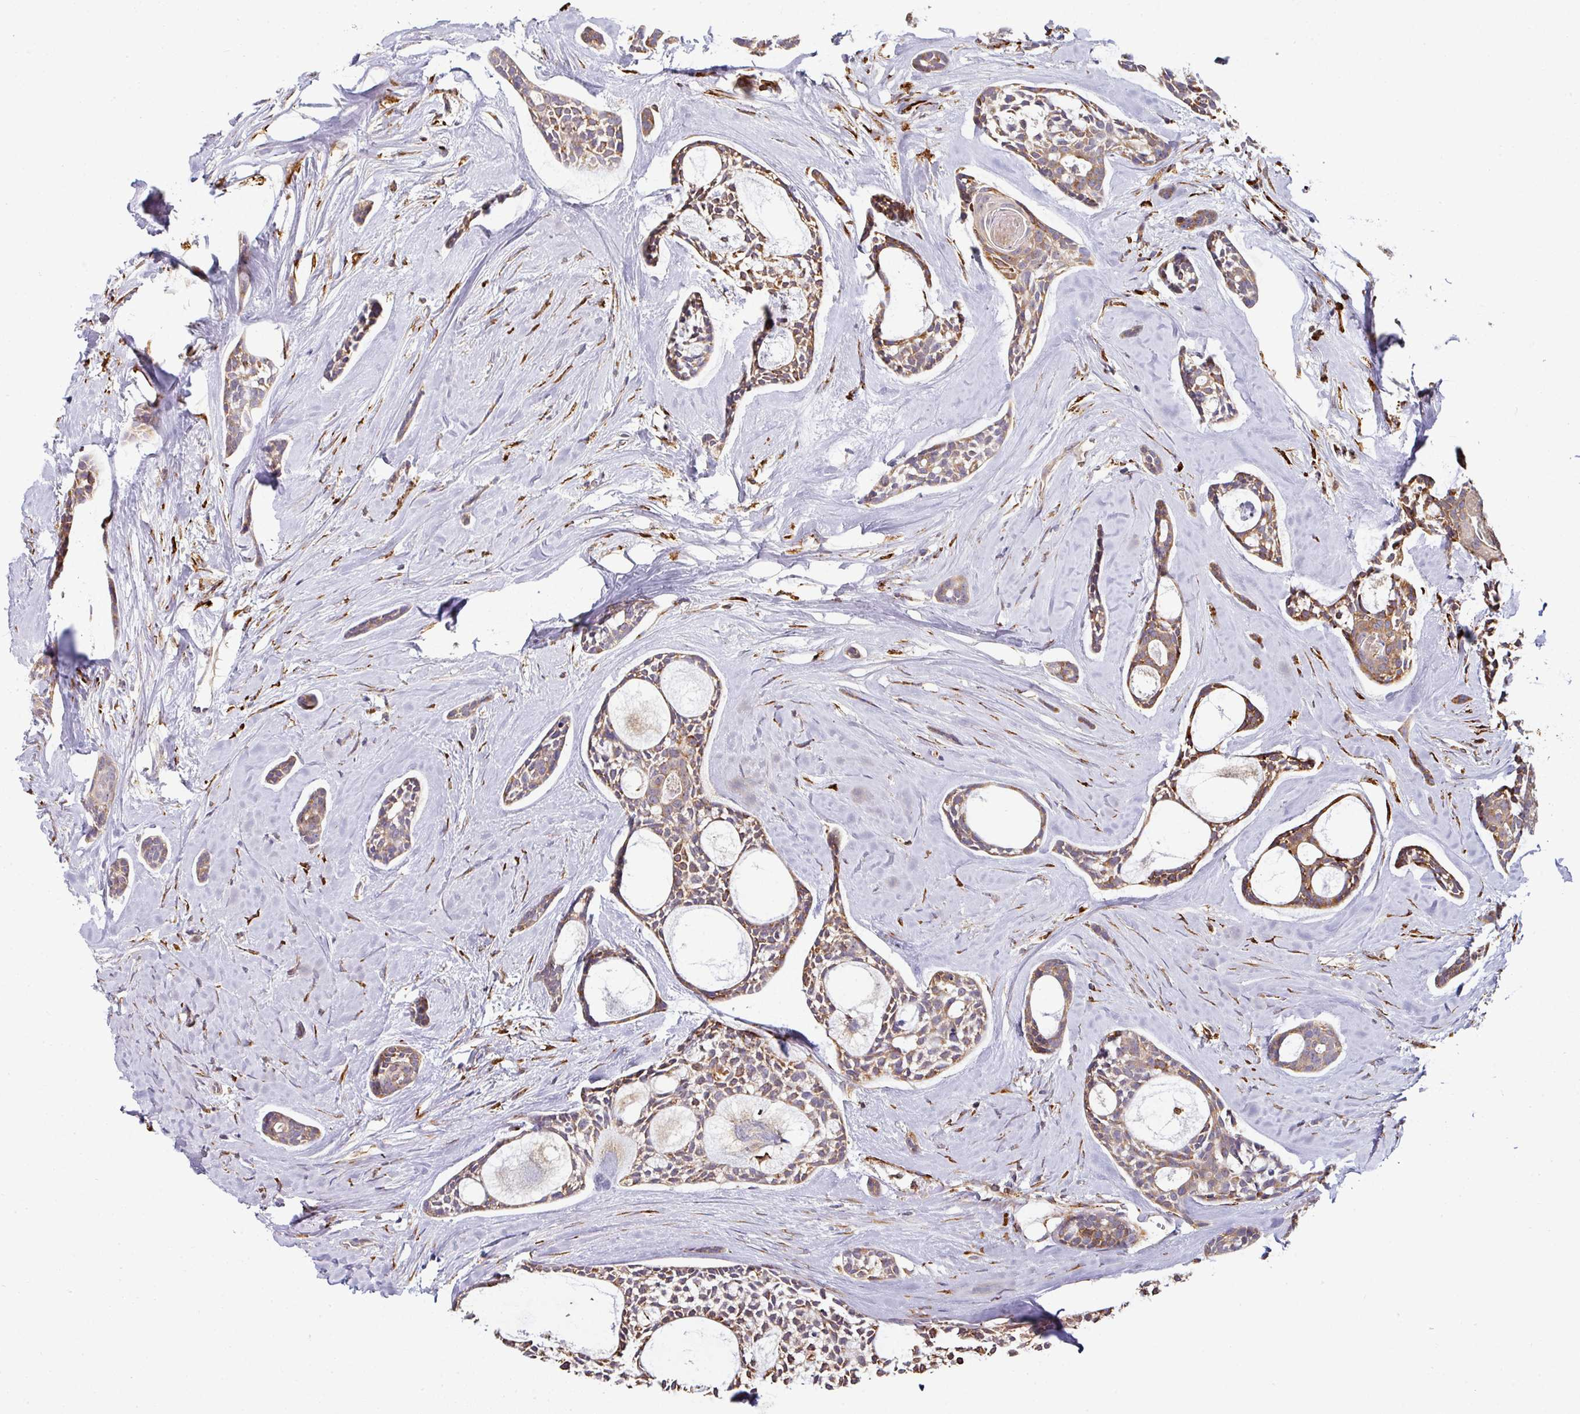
{"staining": {"intensity": "moderate", "quantity": ">75%", "location": "cytoplasmic/membranous"}, "tissue": "head and neck cancer", "cell_type": "Tumor cells", "image_type": "cancer", "snomed": [{"axis": "morphology", "description": "Adenocarcinoma, NOS"}, {"axis": "topography", "description": "Subcutis"}, {"axis": "topography", "description": "Head-Neck"}], "caption": "Head and neck cancer (adenocarcinoma) stained with a protein marker shows moderate staining in tumor cells.", "gene": "ZNF268", "patient": {"sex": "female", "age": 73}}